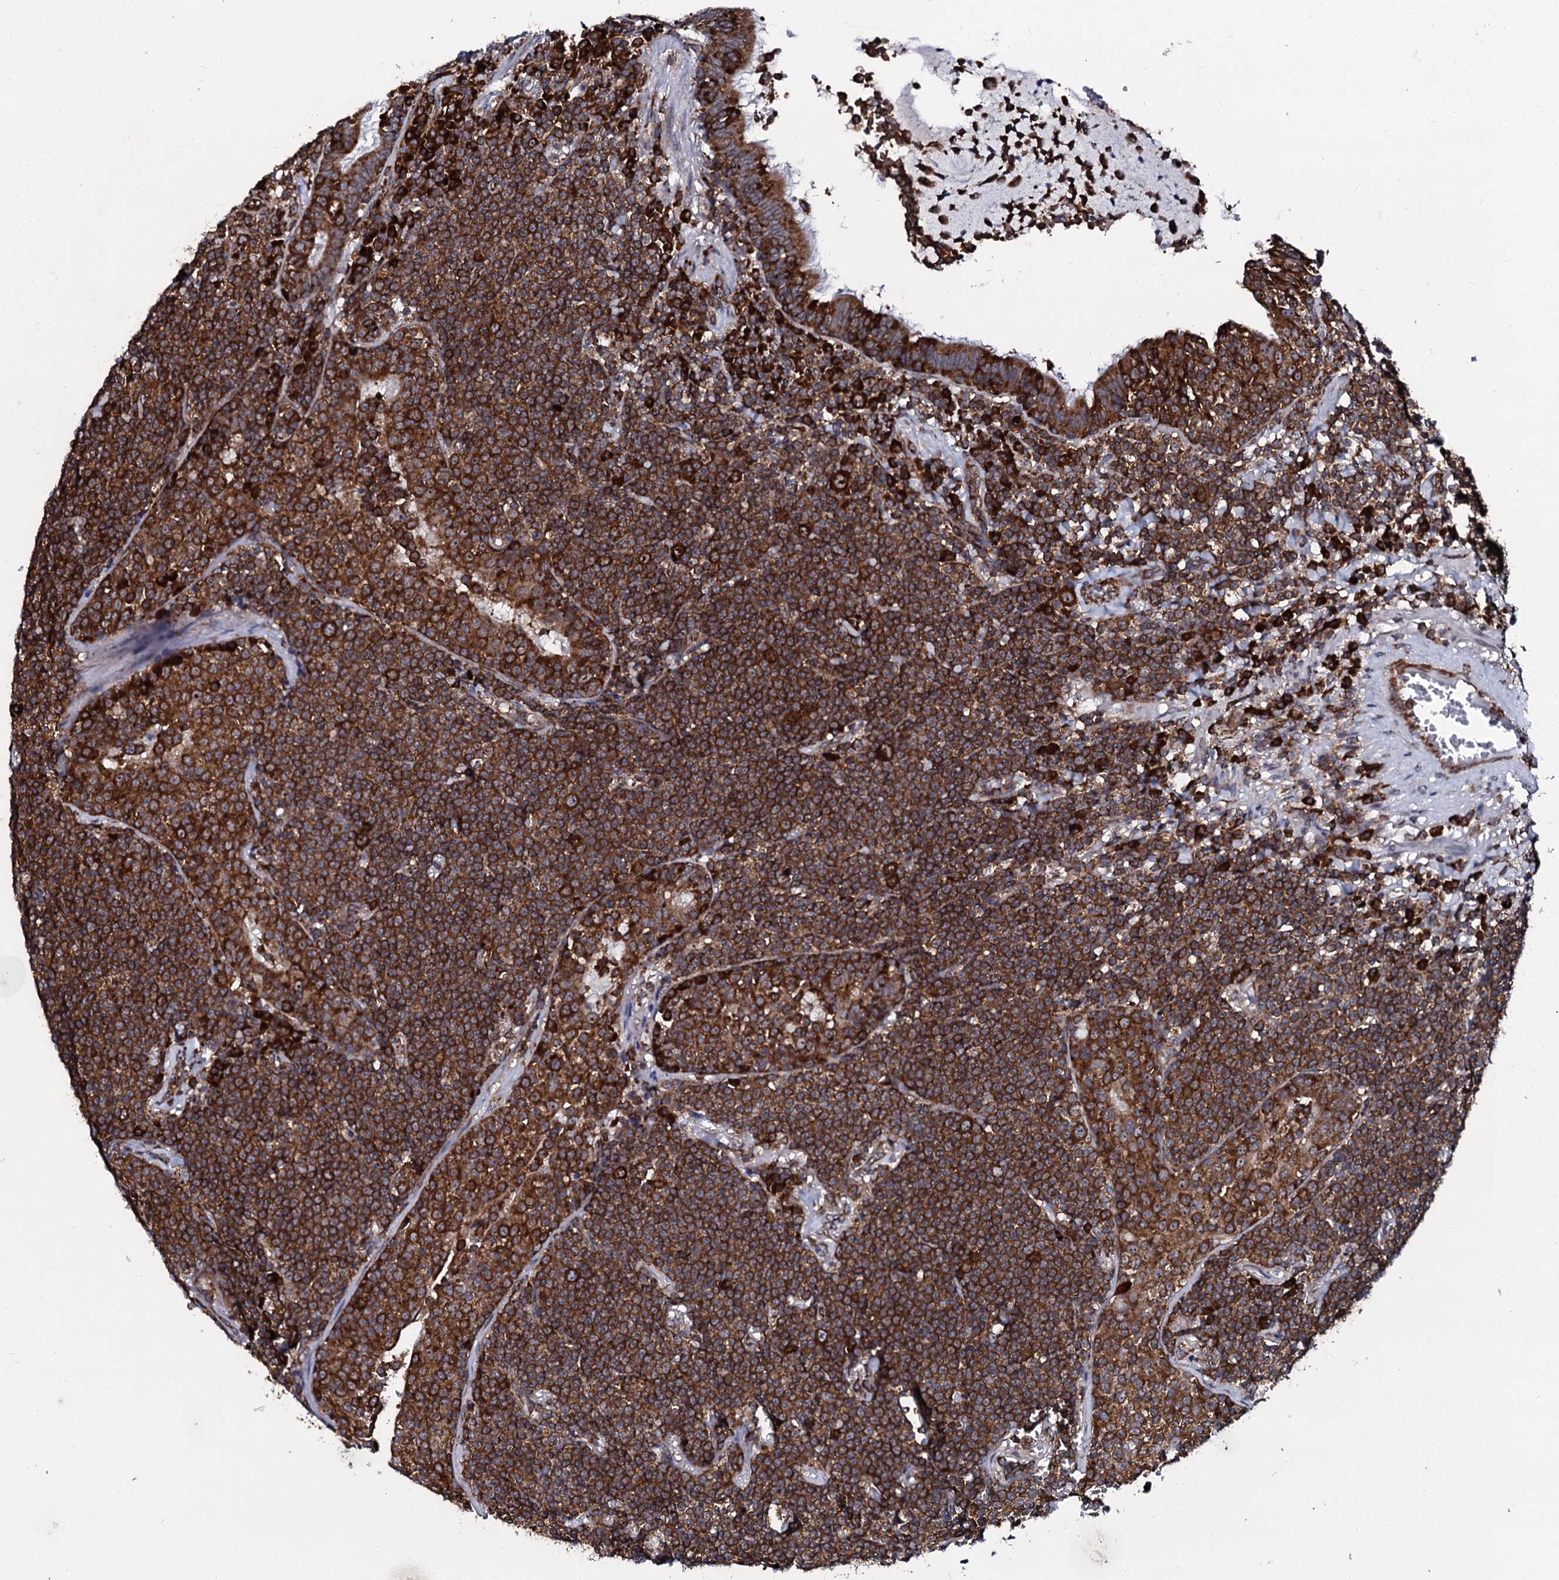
{"staining": {"intensity": "strong", "quantity": ">75%", "location": "cytoplasmic/membranous"}, "tissue": "lymphoma", "cell_type": "Tumor cells", "image_type": "cancer", "snomed": [{"axis": "morphology", "description": "Malignant lymphoma, non-Hodgkin's type, Low grade"}, {"axis": "topography", "description": "Lung"}], "caption": "Low-grade malignant lymphoma, non-Hodgkin's type stained with a brown dye demonstrates strong cytoplasmic/membranous positive staining in about >75% of tumor cells.", "gene": "SPTY2D1", "patient": {"sex": "female", "age": 71}}